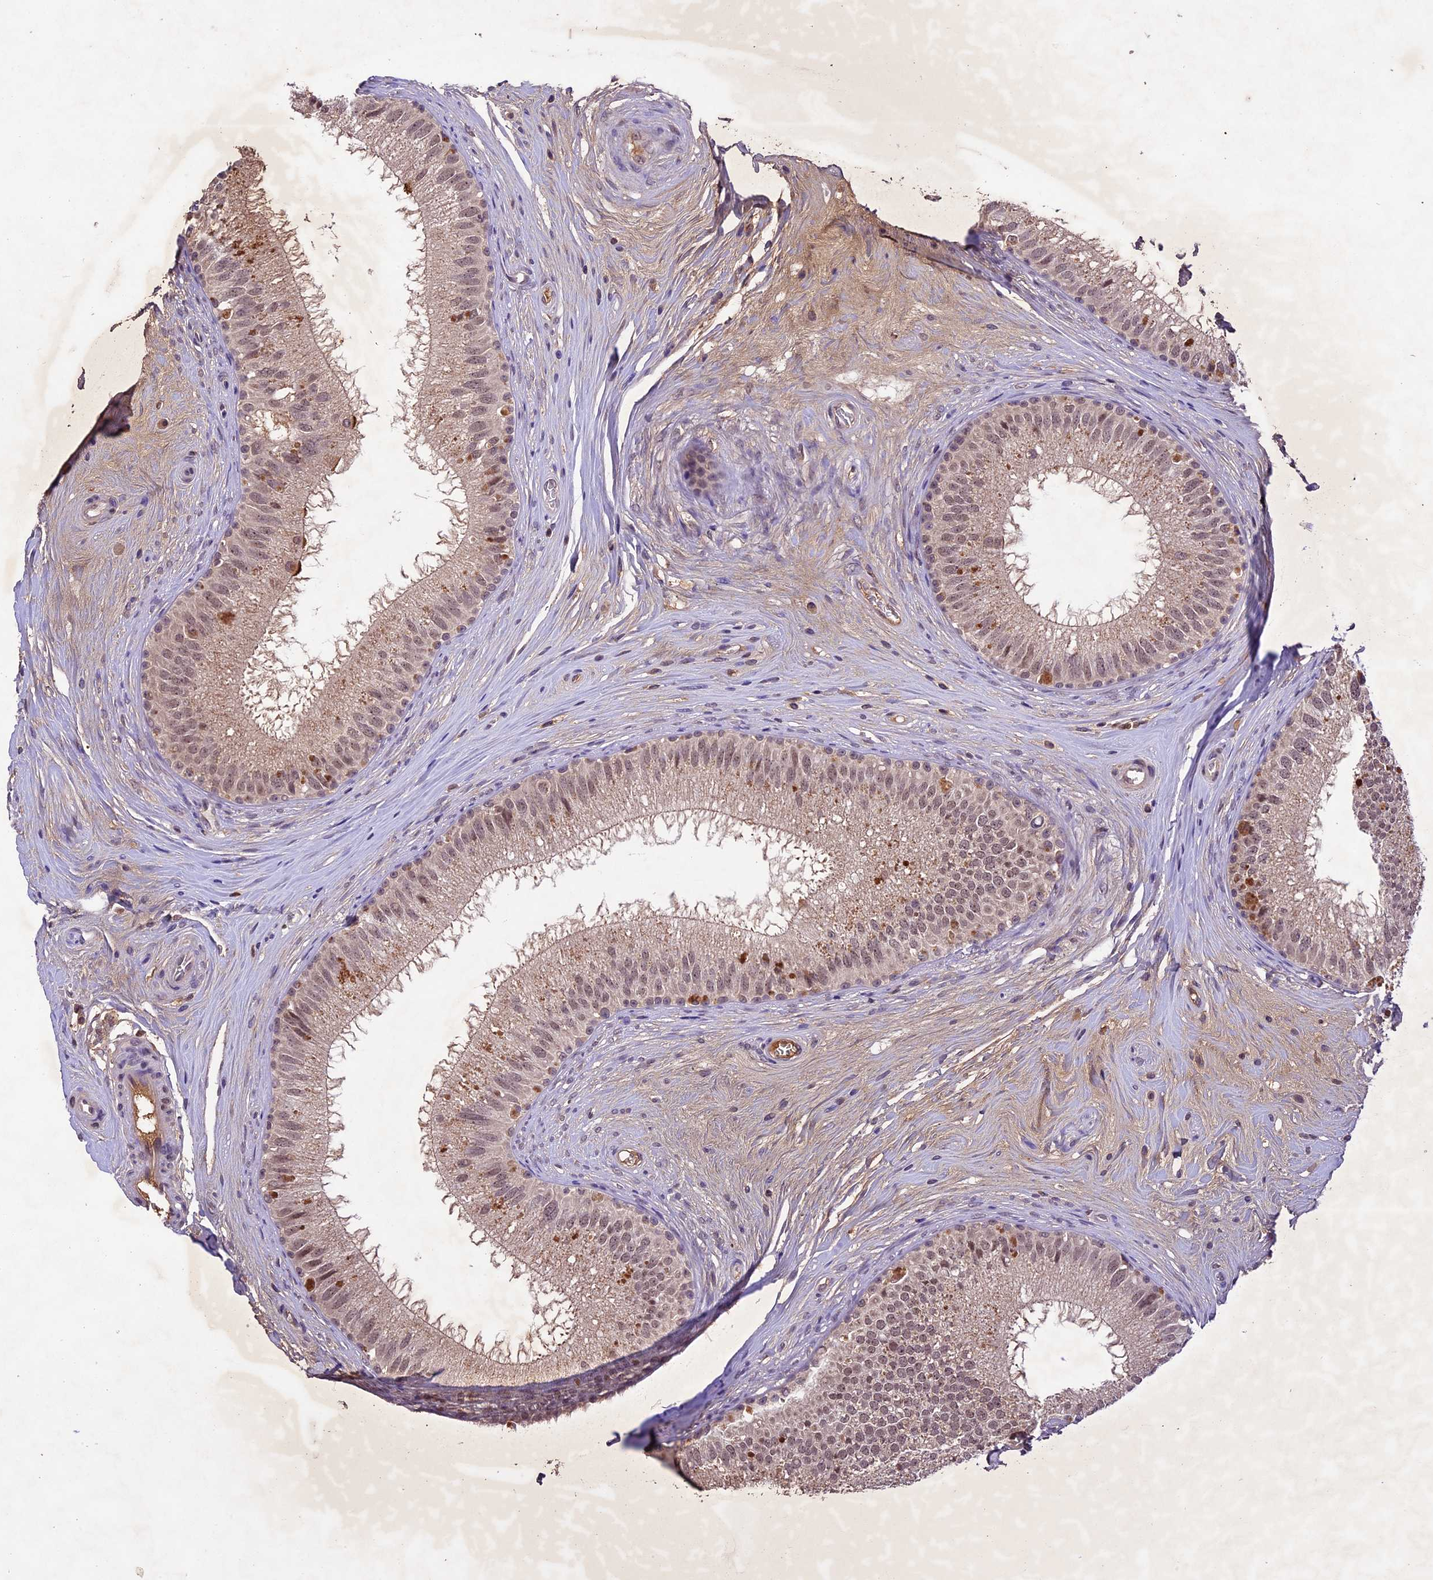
{"staining": {"intensity": "moderate", "quantity": ">75%", "location": "cytoplasmic/membranous,nuclear"}, "tissue": "epididymis", "cell_type": "Glandular cells", "image_type": "normal", "snomed": [{"axis": "morphology", "description": "Normal tissue, NOS"}, {"axis": "topography", "description": "Epididymis"}], "caption": "Protein staining by immunohistochemistry shows moderate cytoplasmic/membranous,nuclear expression in about >75% of glandular cells in benign epididymis. The staining was performed using DAB (3,3'-diaminobenzidine) to visualize the protein expression in brown, while the nuclei were stained in blue with hematoxylin (Magnification: 20x).", "gene": "ATP10A", "patient": {"sex": "male", "age": 33}}